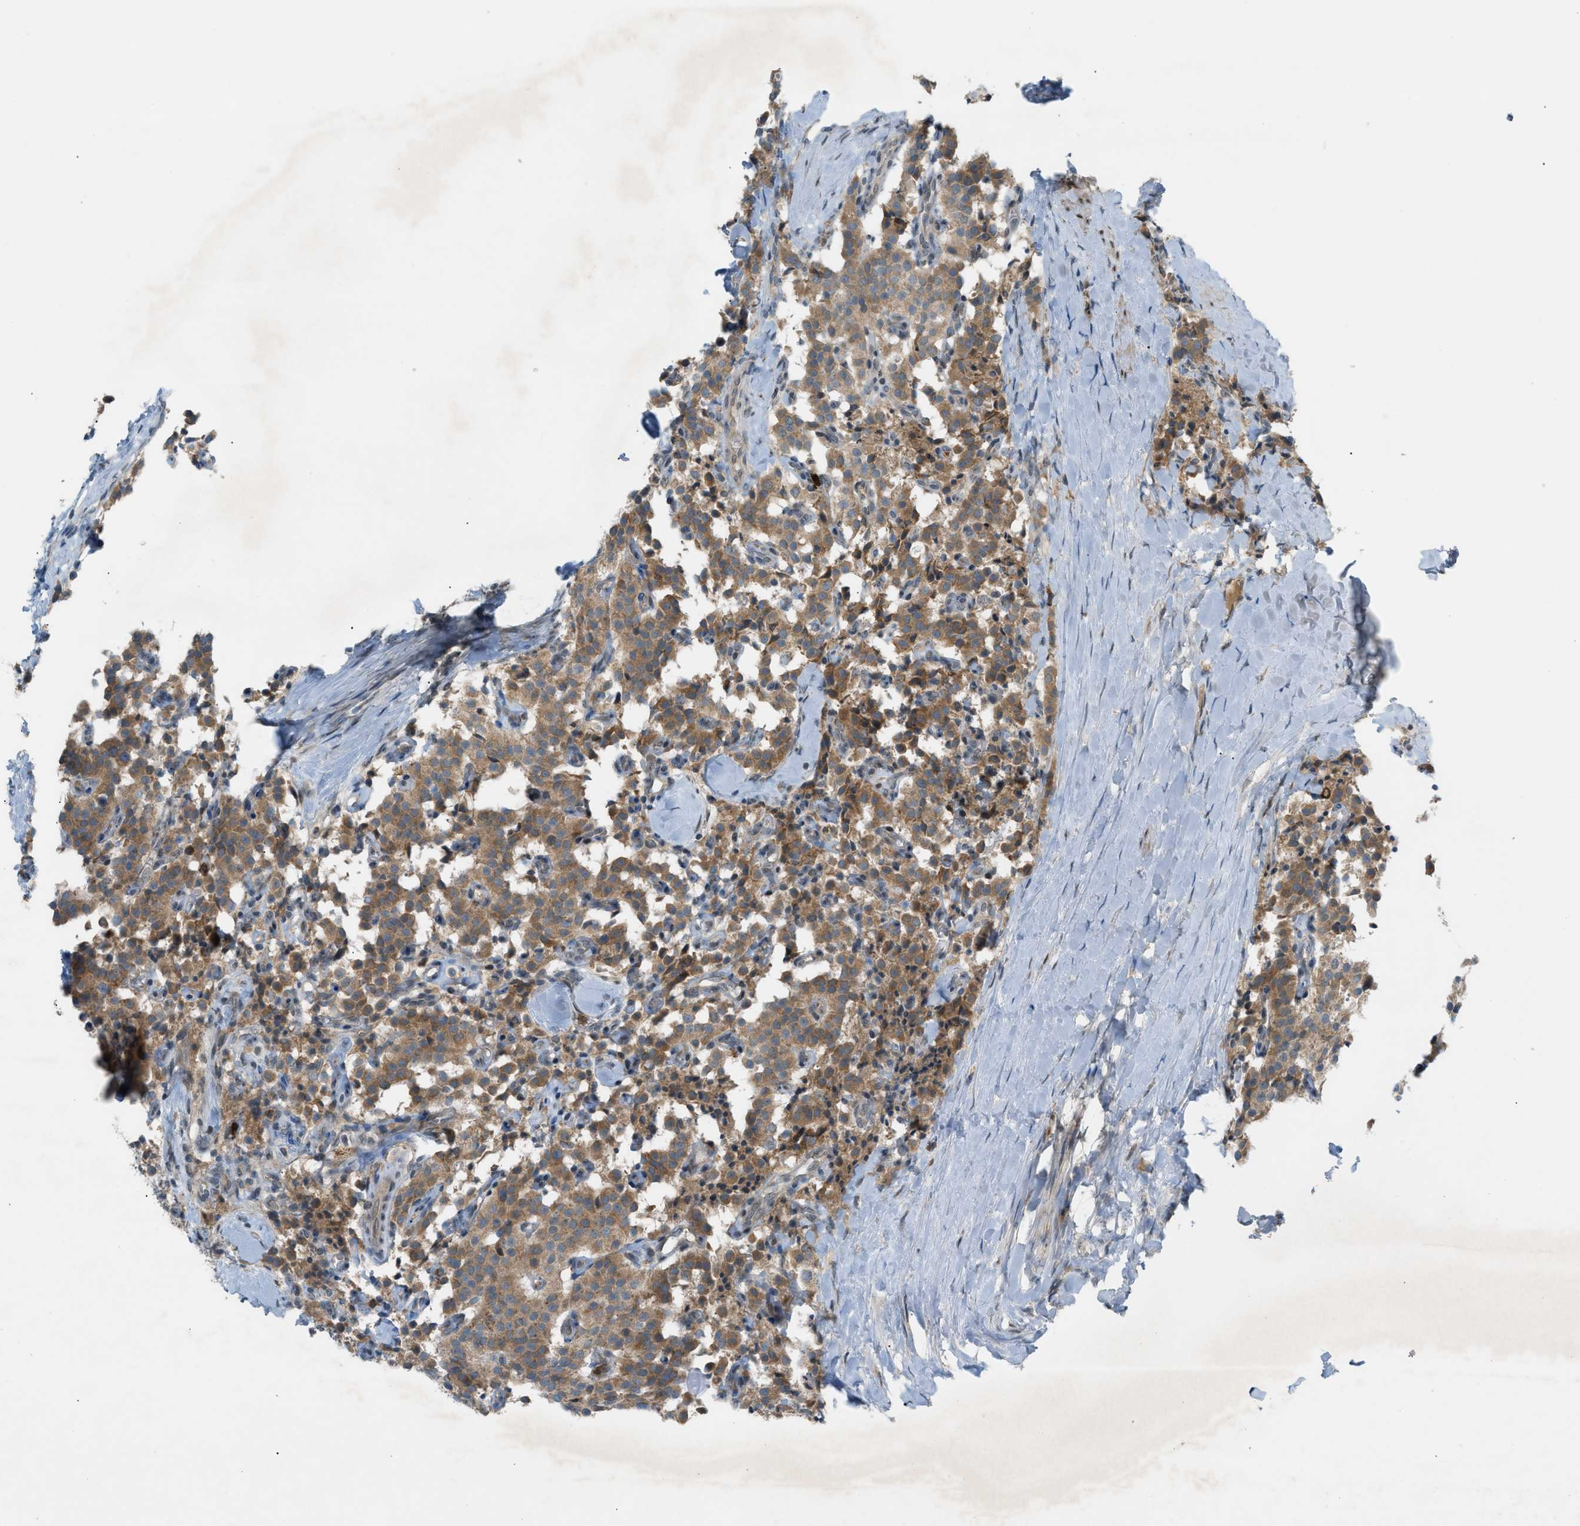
{"staining": {"intensity": "moderate", "quantity": ">75%", "location": "cytoplasmic/membranous"}, "tissue": "carcinoid", "cell_type": "Tumor cells", "image_type": "cancer", "snomed": [{"axis": "morphology", "description": "Carcinoid, malignant, NOS"}, {"axis": "topography", "description": "Lung"}], "caption": "Immunohistochemical staining of carcinoid (malignant) exhibits medium levels of moderate cytoplasmic/membranous expression in about >75% of tumor cells.", "gene": "DYRK1A", "patient": {"sex": "male", "age": 30}}